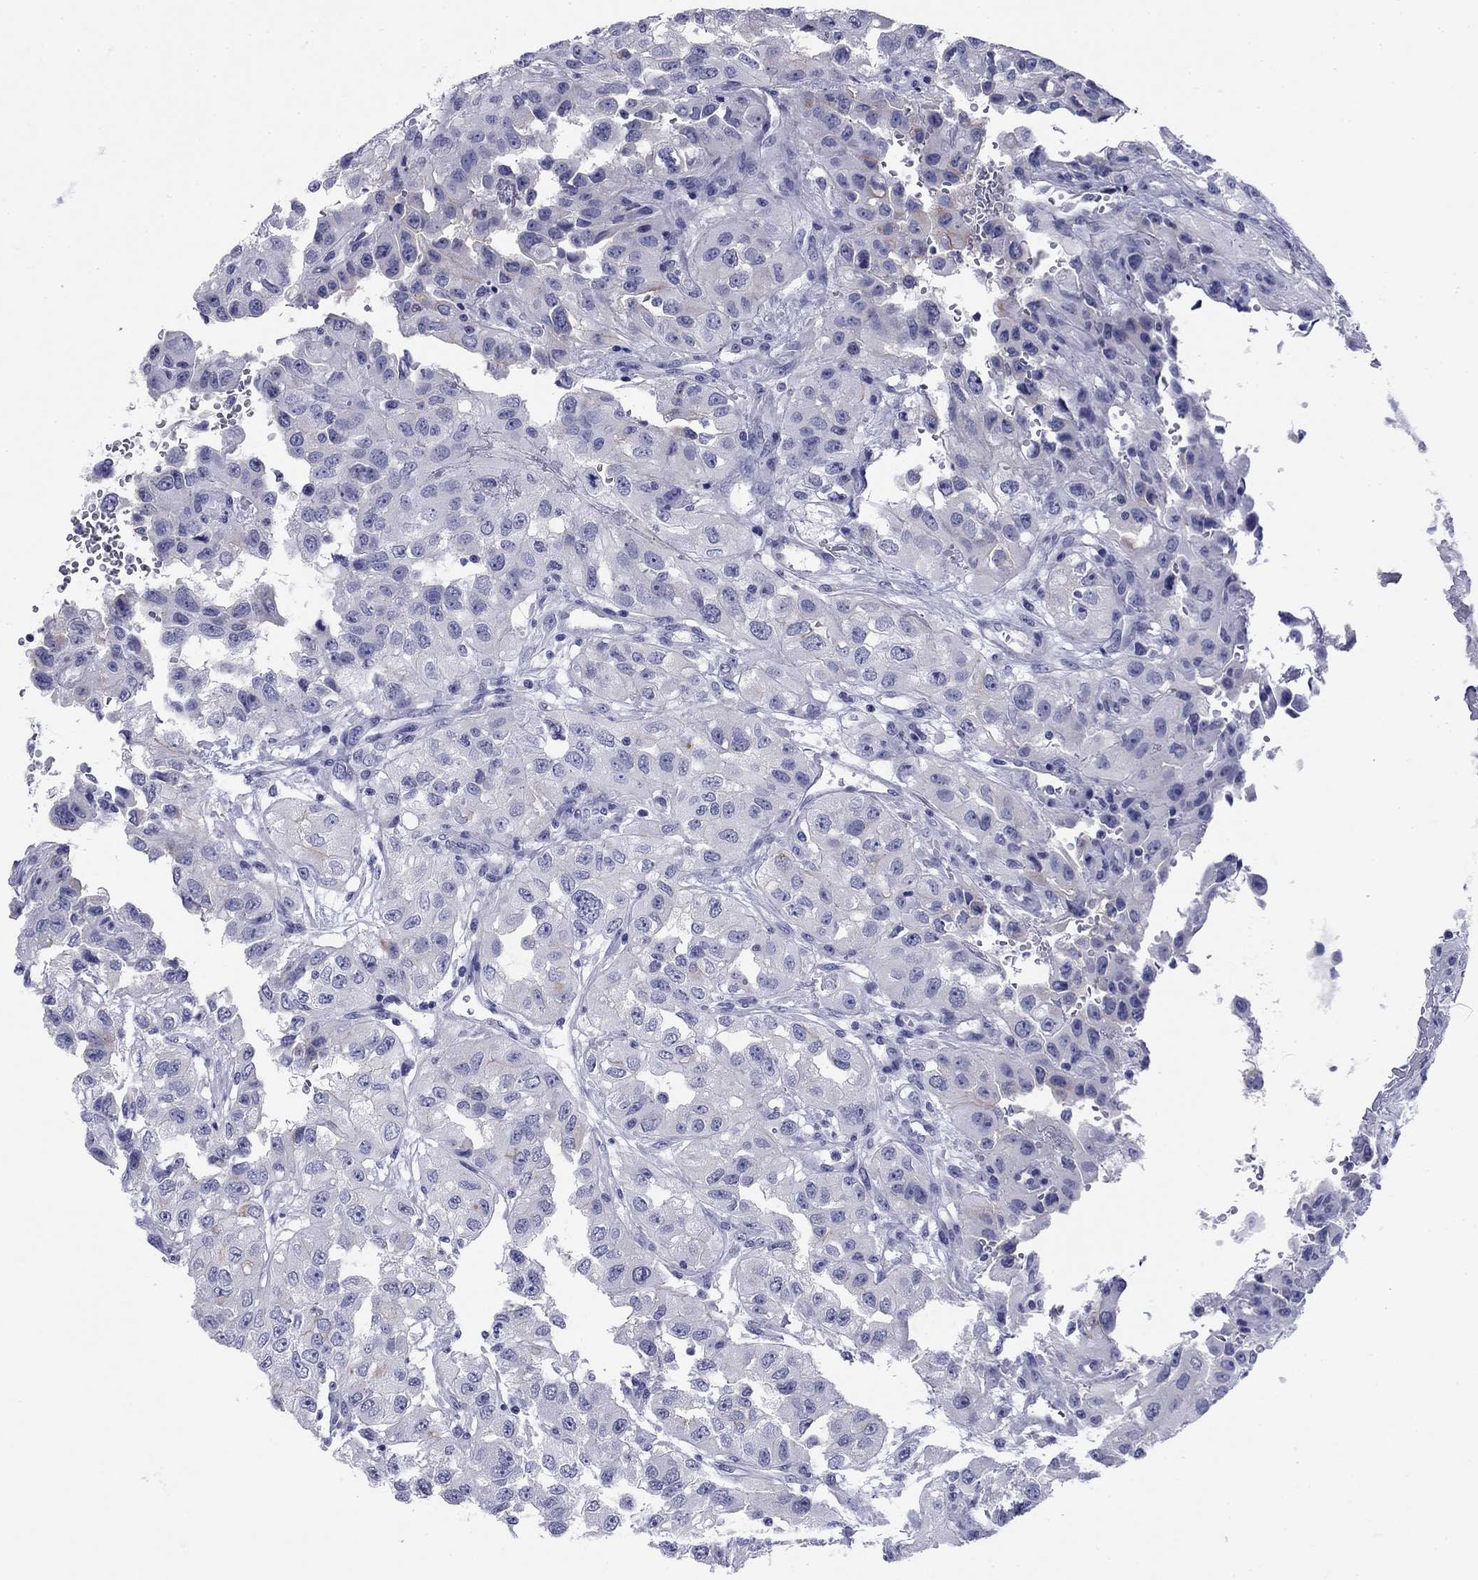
{"staining": {"intensity": "negative", "quantity": "none", "location": "none"}, "tissue": "renal cancer", "cell_type": "Tumor cells", "image_type": "cancer", "snomed": [{"axis": "morphology", "description": "Adenocarcinoma, NOS"}, {"axis": "topography", "description": "Kidney"}], "caption": "Immunohistochemical staining of renal adenocarcinoma exhibits no significant expression in tumor cells. Brightfield microscopy of IHC stained with DAB (3,3'-diaminobenzidine) (brown) and hematoxylin (blue), captured at high magnification.", "gene": "ABCC2", "patient": {"sex": "male", "age": 64}}